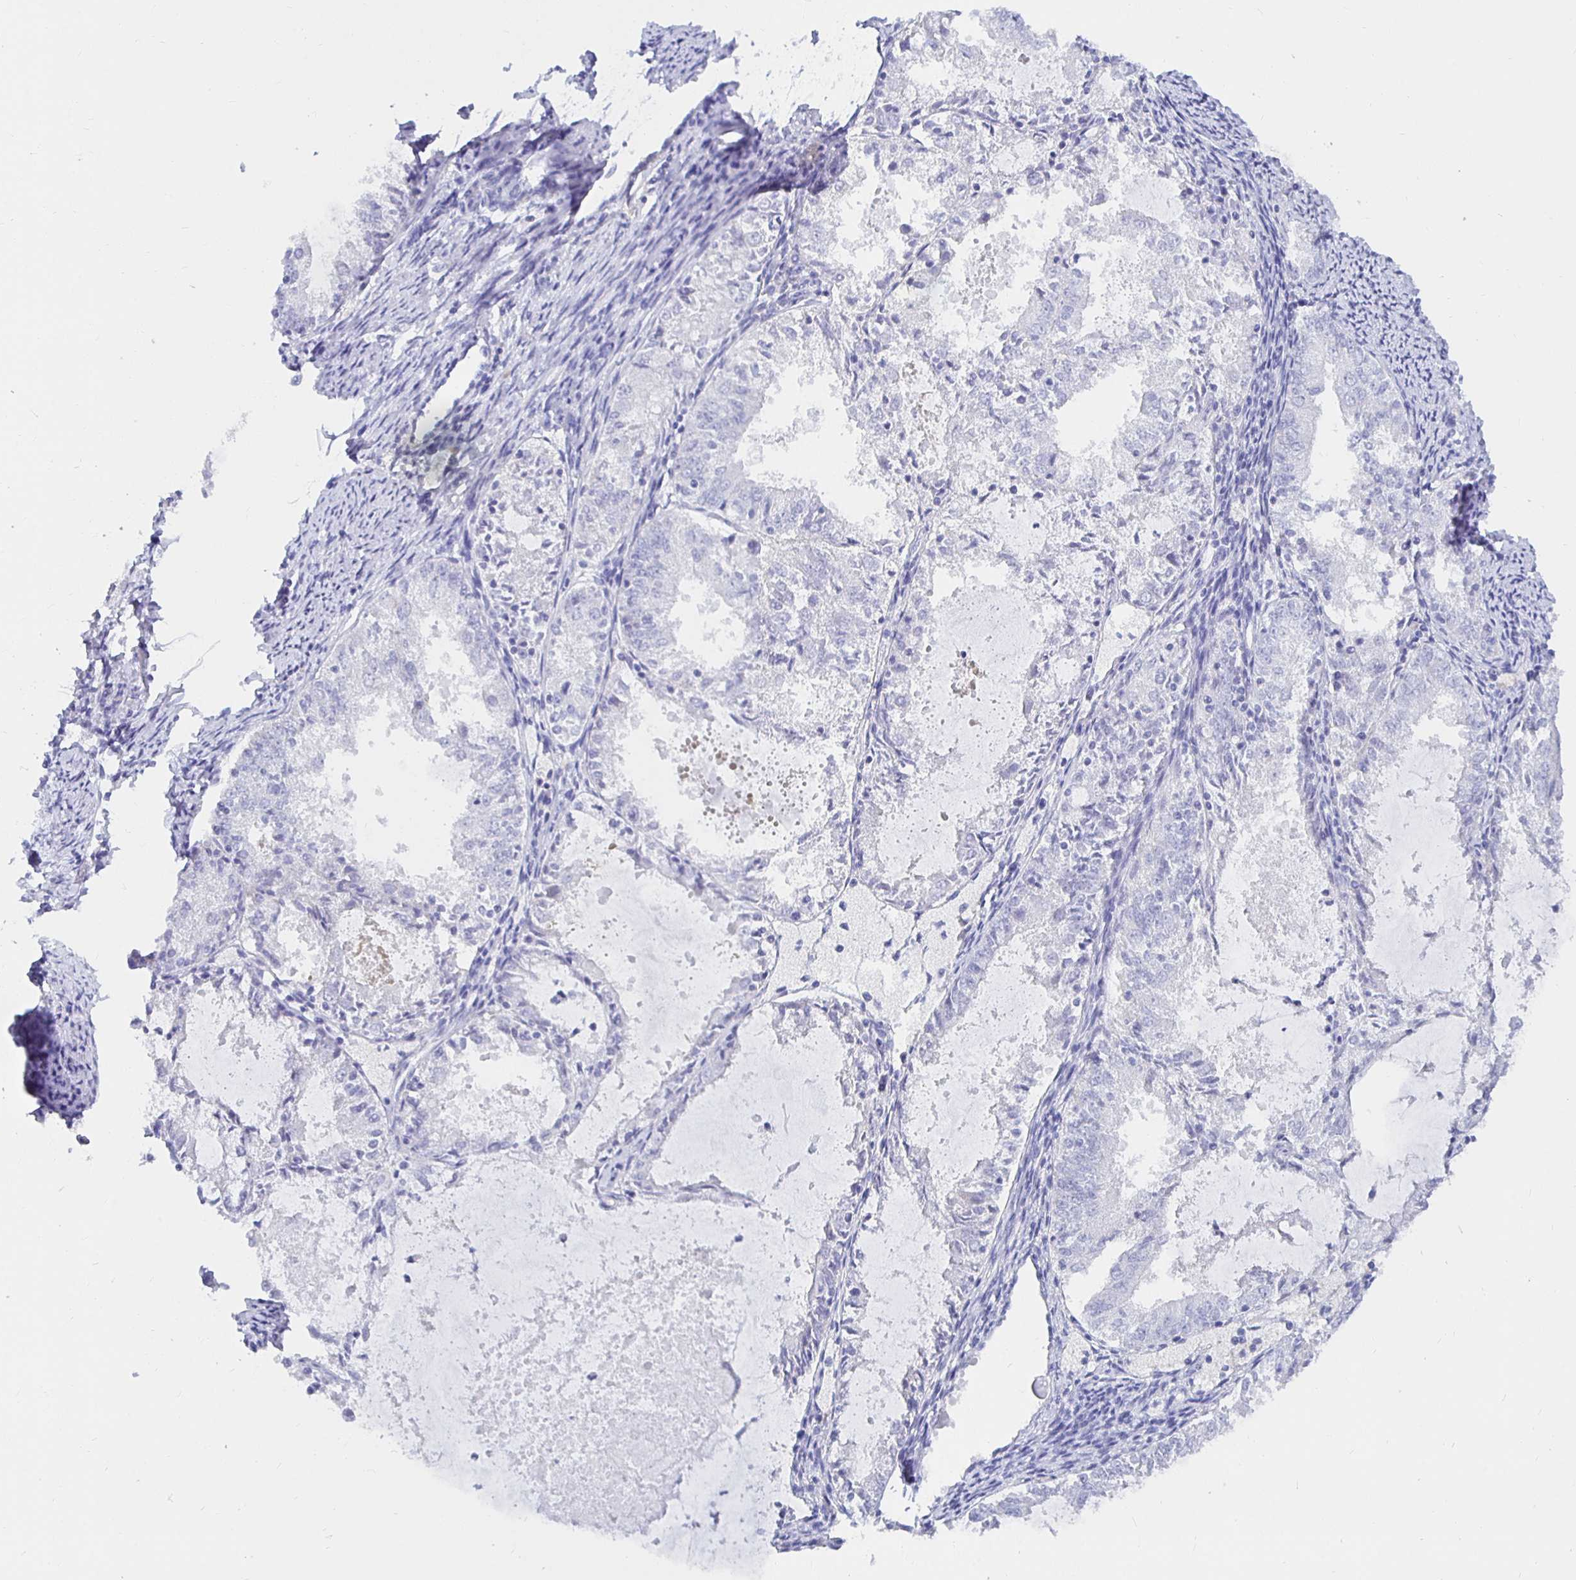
{"staining": {"intensity": "negative", "quantity": "none", "location": "none"}, "tissue": "endometrial cancer", "cell_type": "Tumor cells", "image_type": "cancer", "snomed": [{"axis": "morphology", "description": "Adenocarcinoma, NOS"}, {"axis": "topography", "description": "Endometrium"}], "caption": "Tumor cells are negative for brown protein staining in endometrial cancer (adenocarcinoma).", "gene": "UMOD", "patient": {"sex": "female", "age": 57}}